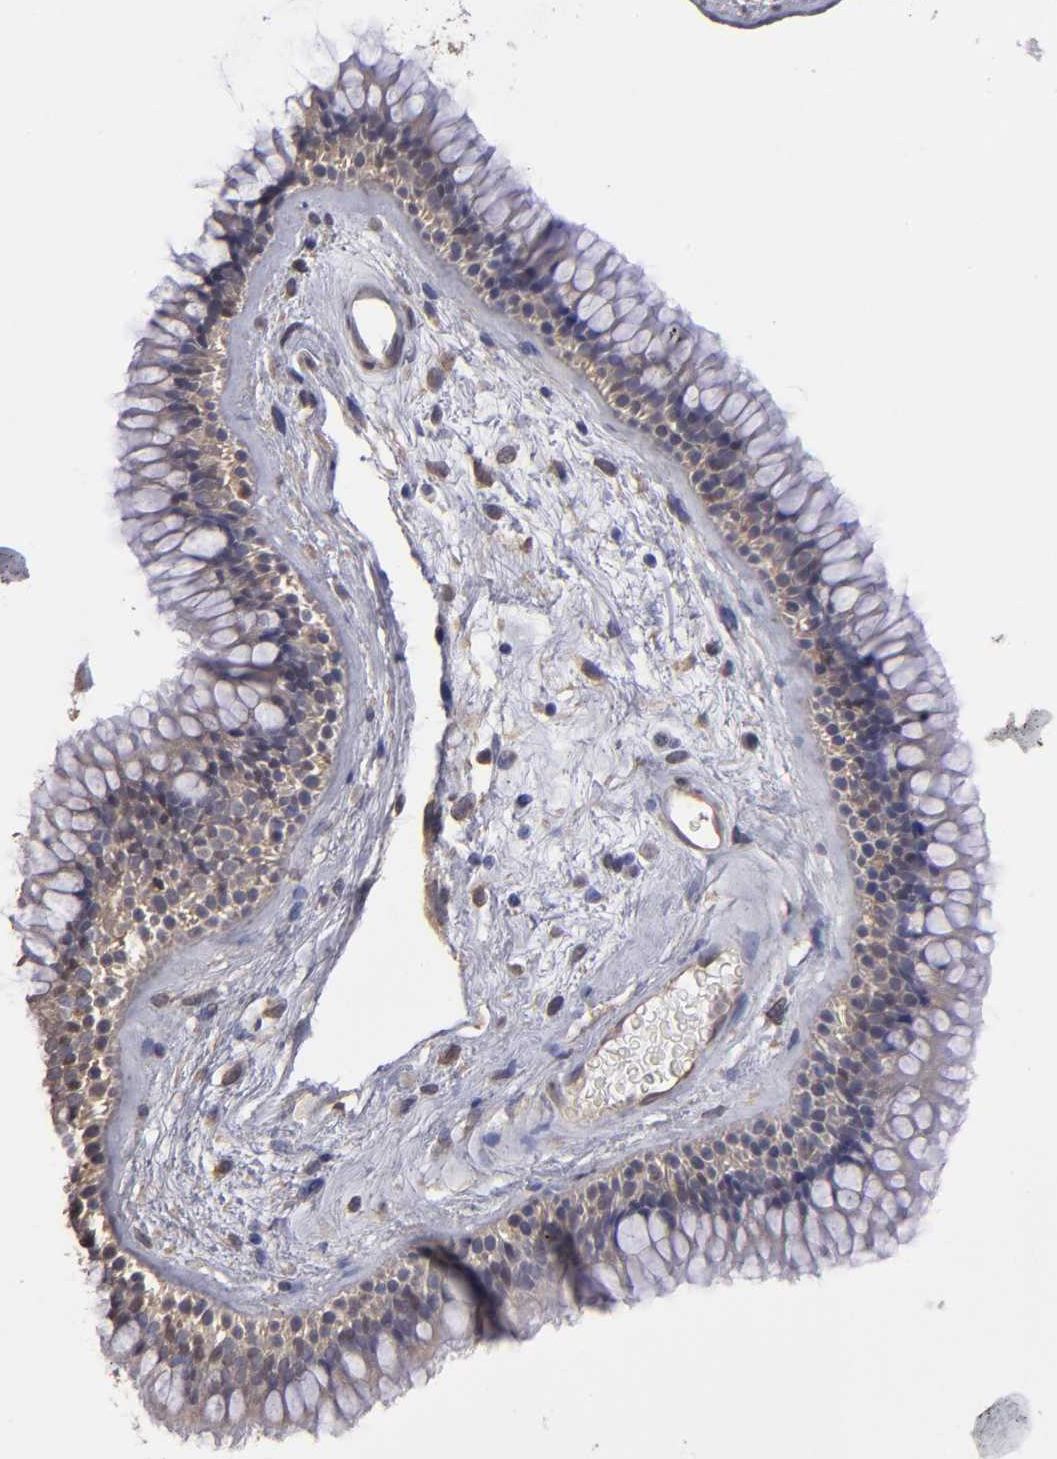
{"staining": {"intensity": "weak", "quantity": ">75%", "location": "cytoplasmic/membranous"}, "tissue": "nasopharynx", "cell_type": "Respiratory epithelial cells", "image_type": "normal", "snomed": [{"axis": "morphology", "description": "Normal tissue, NOS"}, {"axis": "morphology", "description": "Inflammation, NOS"}, {"axis": "topography", "description": "Nasopharynx"}], "caption": "Immunohistochemistry staining of benign nasopharynx, which shows low levels of weak cytoplasmic/membranous expression in approximately >75% of respiratory epithelial cells indicating weak cytoplasmic/membranous protein positivity. The staining was performed using DAB (3,3'-diaminobenzidine) (brown) for protein detection and nuclei were counterstained in hematoxylin (blue).", "gene": "NDRG2", "patient": {"sex": "male", "age": 48}}